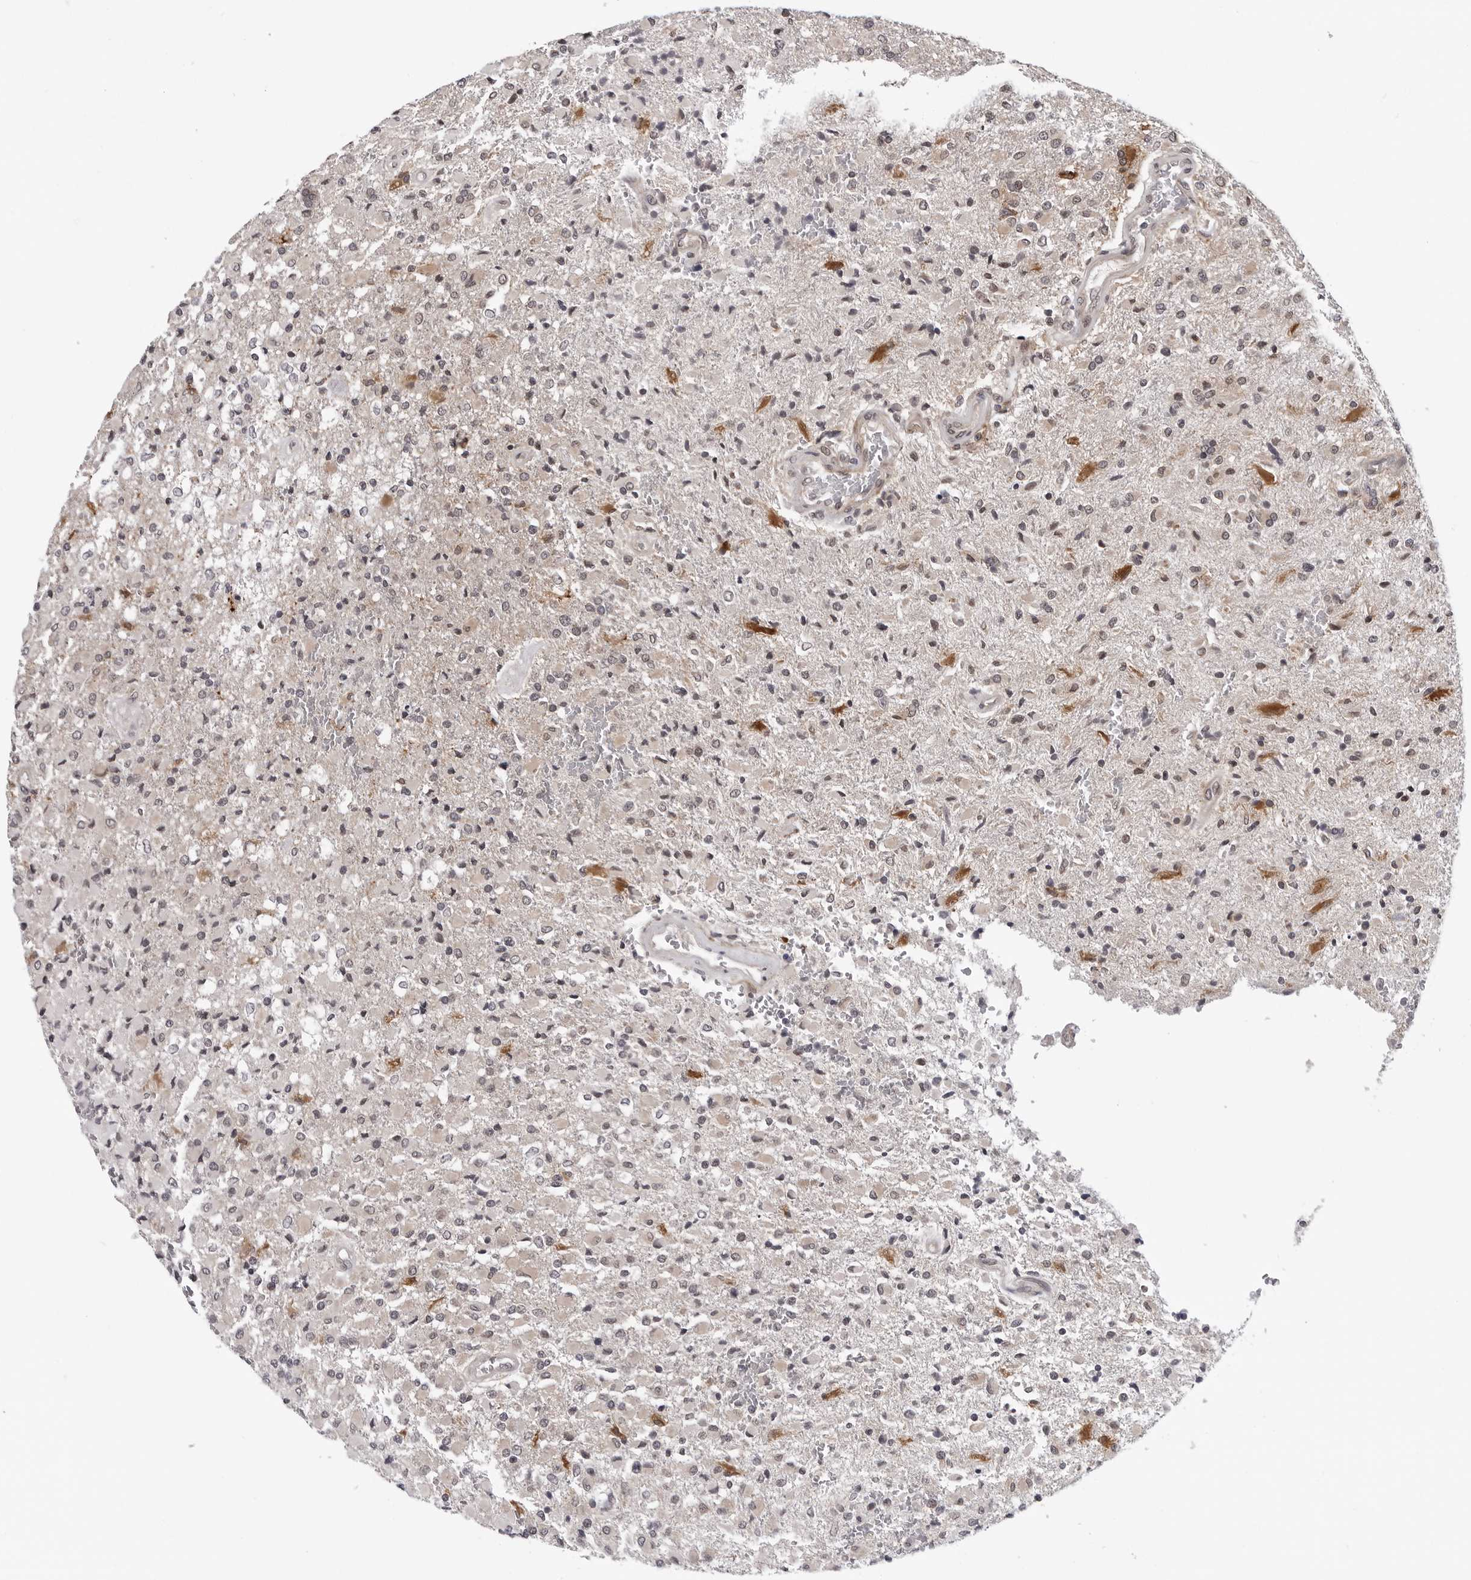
{"staining": {"intensity": "moderate", "quantity": "<25%", "location": "cytoplasmic/membranous"}, "tissue": "glioma", "cell_type": "Tumor cells", "image_type": "cancer", "snomed": [{"axis": "morphology", "description": "Glioma, malignant, High grade"}, {"axis": "topography", "description": "Brain"}], "caption": "Glioma stained with immunohistochemistry exhibits moderate cytoplasmic/membranous expression in about <25% of tumor cells.", "gene": "KIAA1614", "patient": {"sex": "male", "age": 71}}